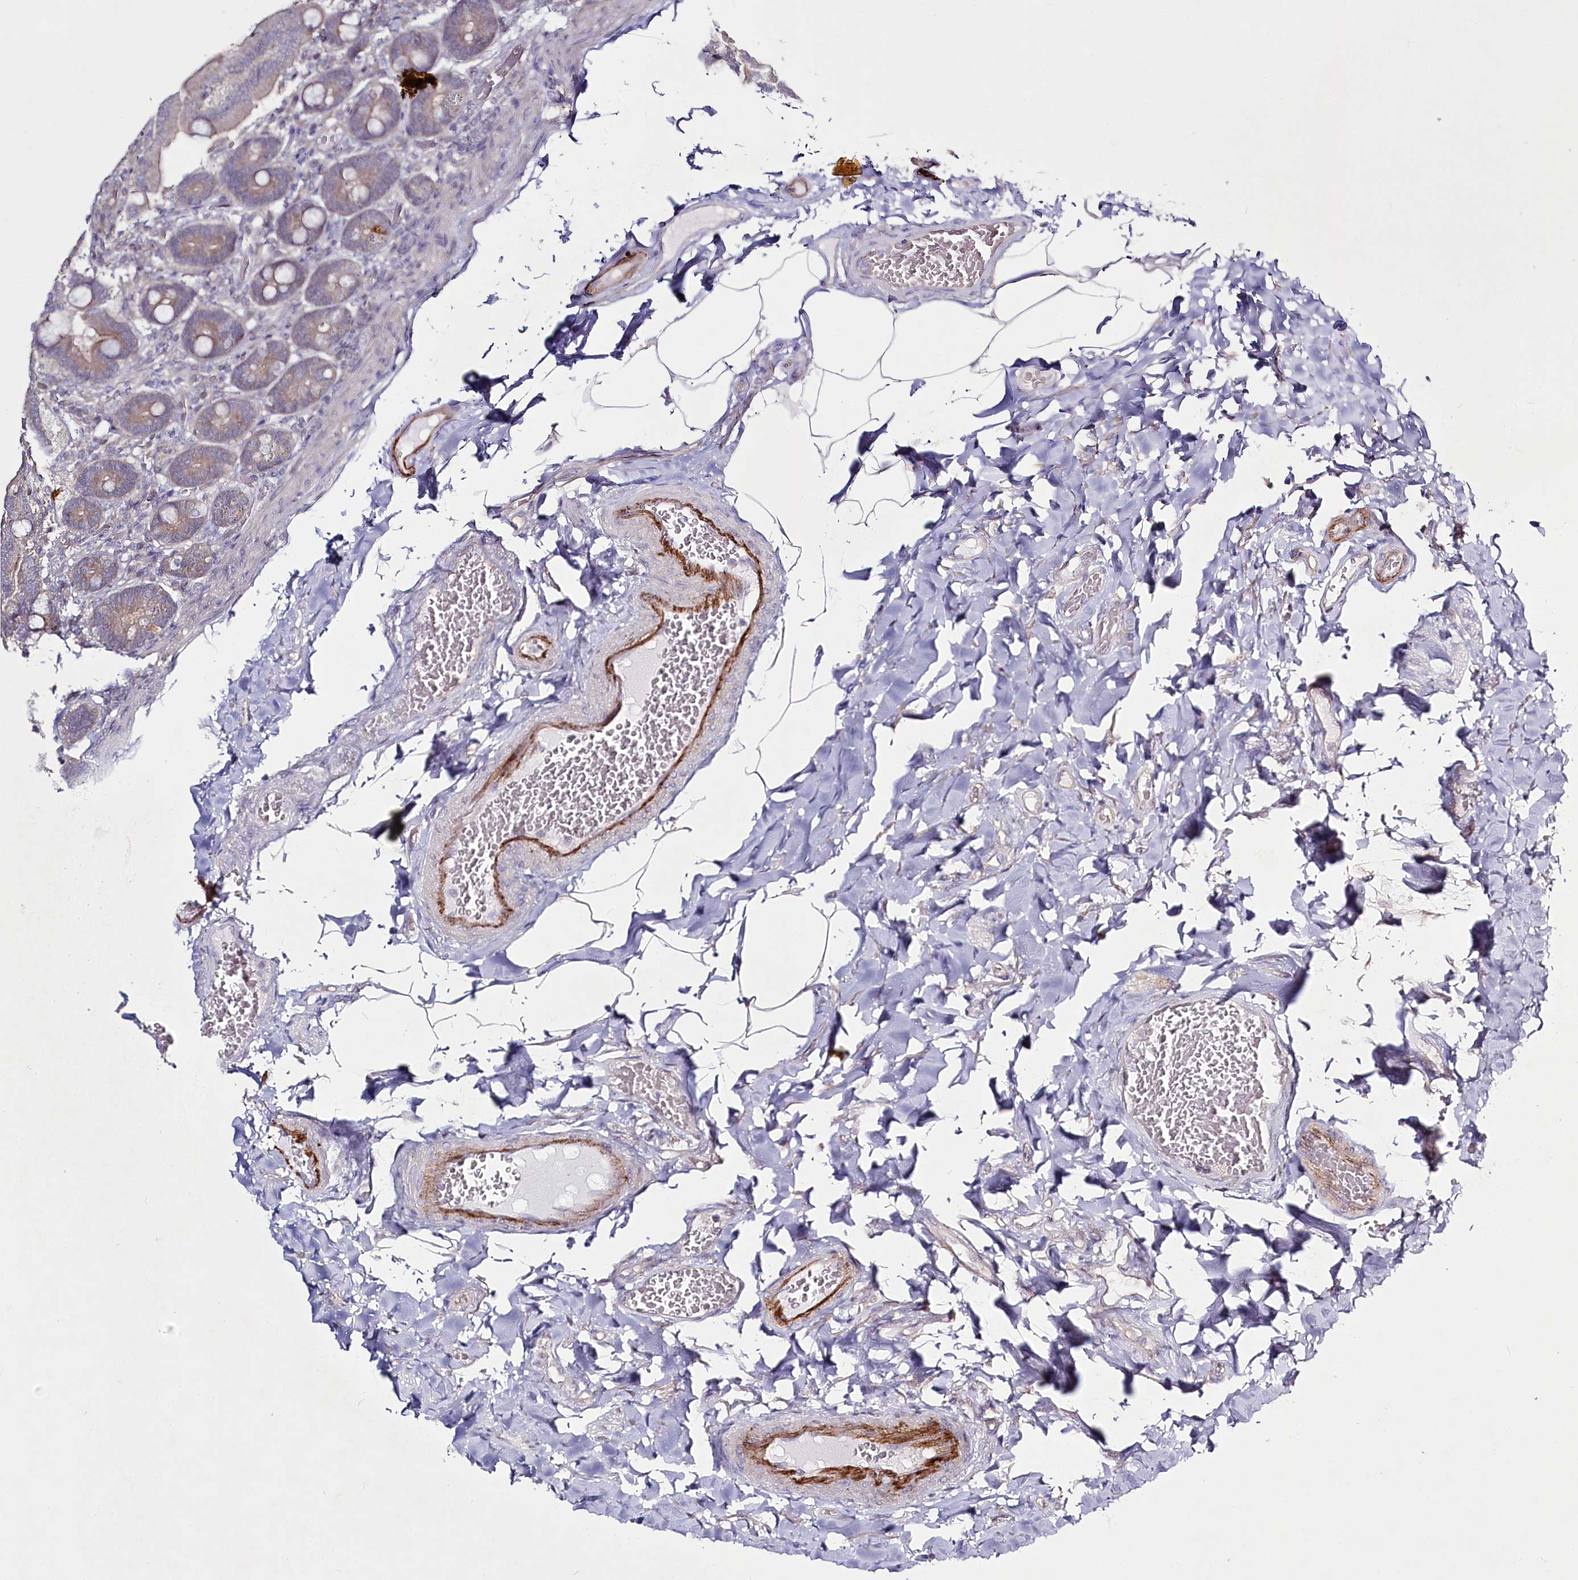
{"staining": {"intensity": "moderate", "quantity": ">75%", "location": "cytoplasmic/membranous"}, "tissue": "duodenum", "cell_type": "Glandular cells", "image_type": "normal", "snomed": [{"axis": "morphology", "description": "Normal tissue, NOS"}, {"axis": "topography", "description": "Duodenum"}], "caption": "Immunohistochemistry (DAB) staining of normal duodenum reveals moderate cytoplasmic/membranous protein expression in about >75% of glandular cells. Nuclei are stained in blue.", "gene": "SPINK13", "patient": {"sex": "female", "age": 62}}